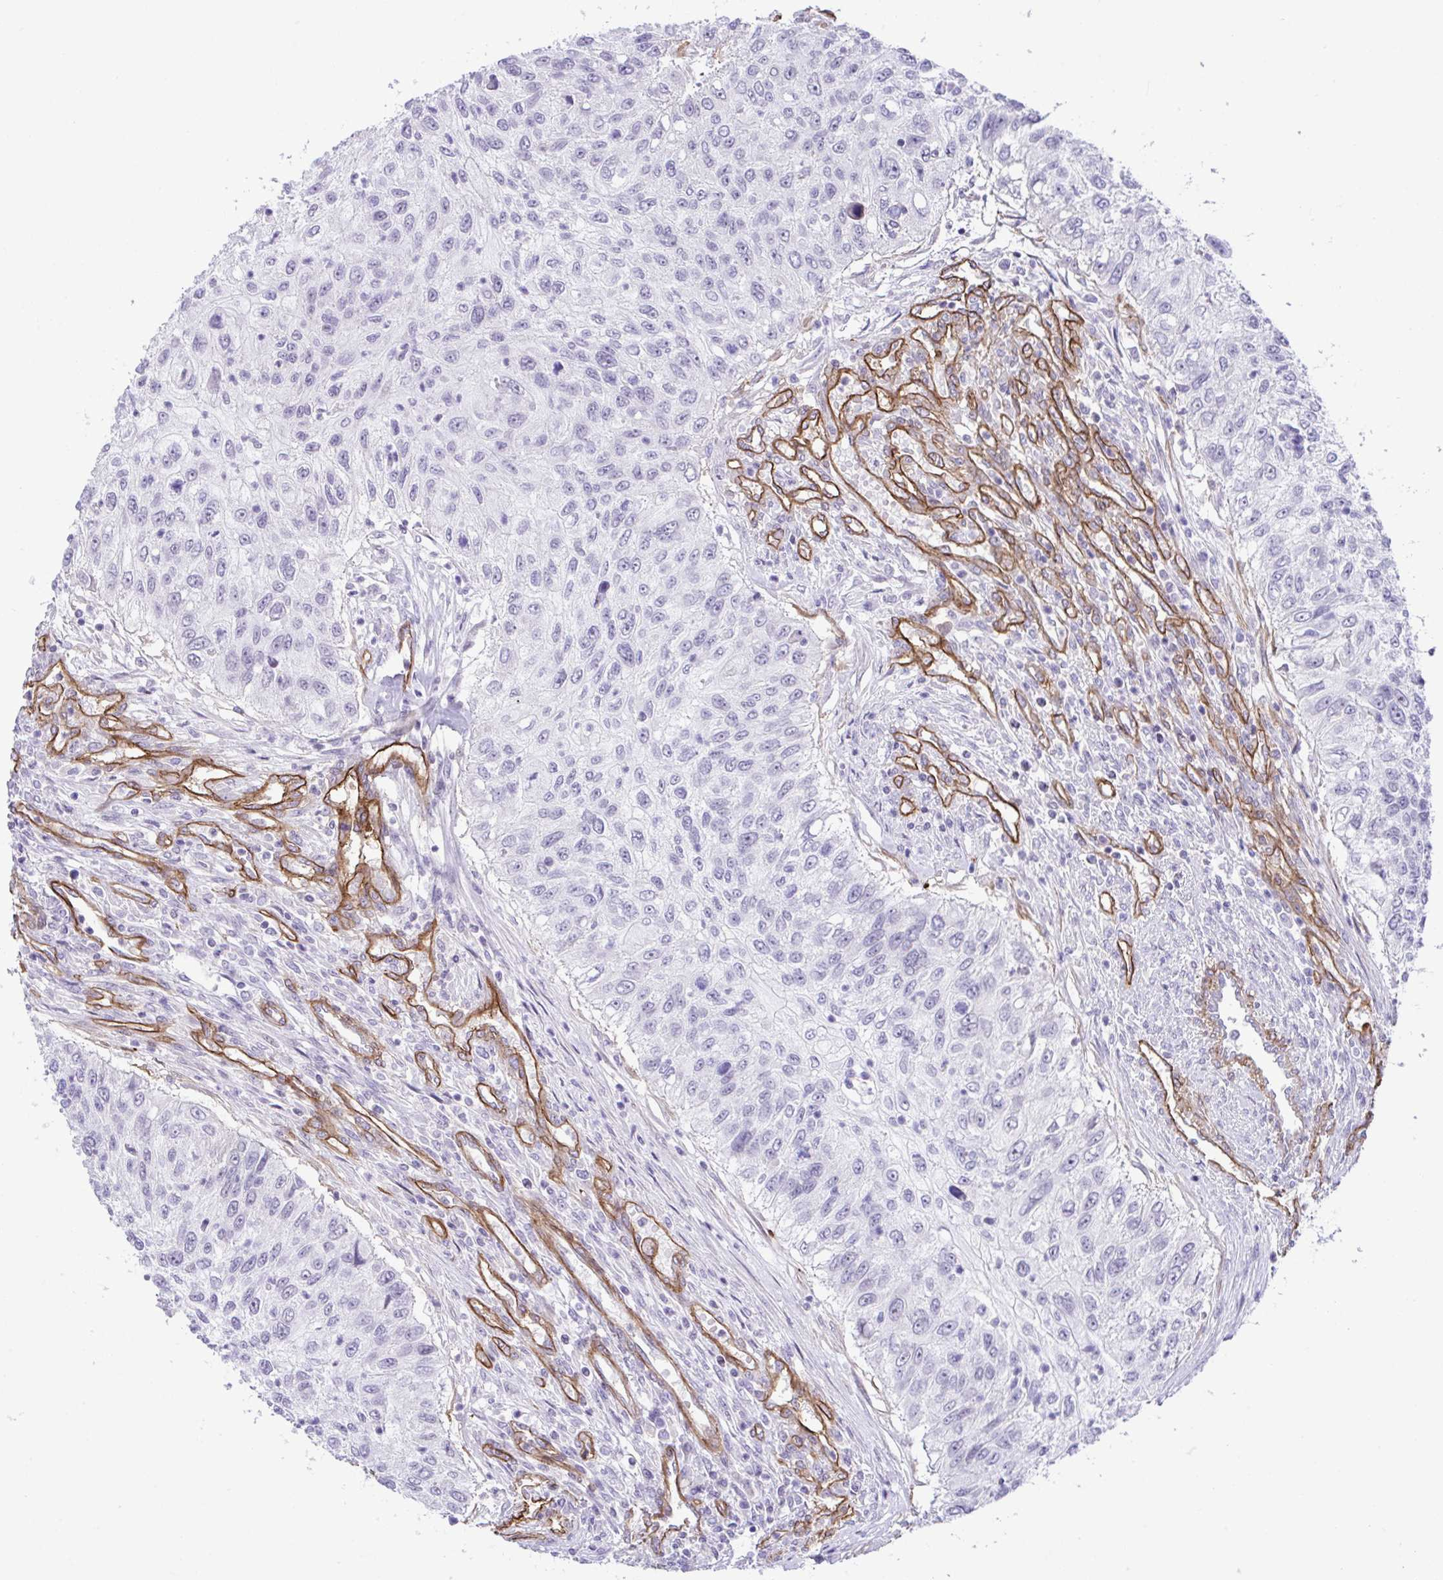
{"staining": {"intensity": "negative", "quantity": "none", "location": "none"}, "tissue": "urothelial cancer", "cell_type": "Tumor cells", "image_type": "cancer", "snomed": [{"axis": "morphology", "description": "Urothelial carcinoma, High grade"}, {"axis": "topography", "description": "Urinary bladder"}], "caption": "This is a histopathology image of IHC staining of high-grade urothelial carcinoma, which shows no expression in tumor cells.", "gene": "FBXO34", "patient": {"sex": "female", "age": 60}}